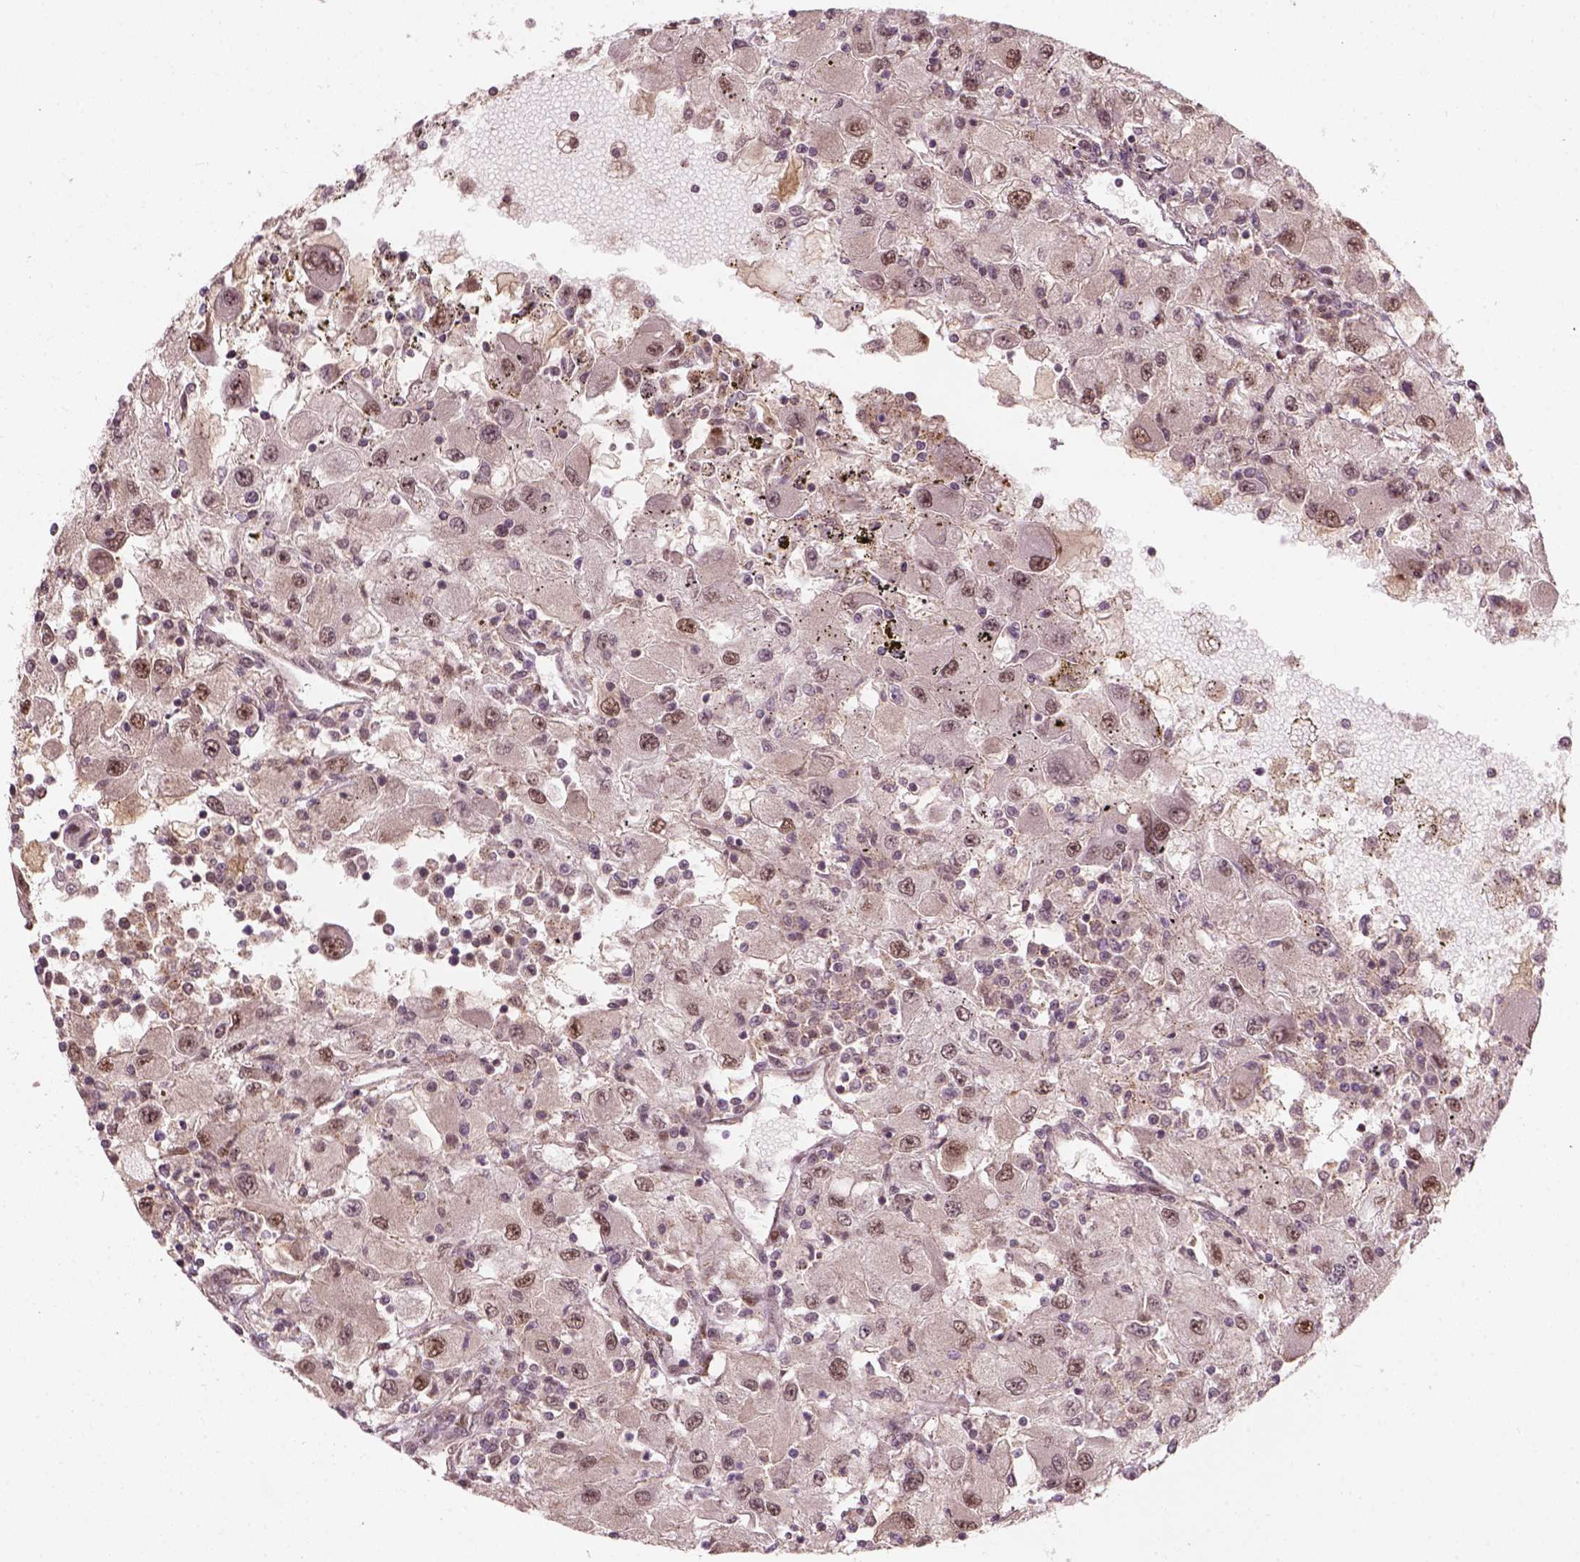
{"staining": {"intensity": "weak", "quantity": ">75%", "location": "cytoplasmic/membranous,nuclear"}, "tissue": "renal cancer", "cell_type": "Tumor cells", "image_type": "cancer", "snomed": [{"axis": "morphology", "description": "Adenocarcinoma, NOS"}, {"axis": "topography", "description": "Kidney"}], "caption": "Protein expression analysis of adenocarcinoma (renal) displays weak cytoplasmic/membranous and nuclear expression in about >75% of tumor cells.", "gene": "PSMD11", "patient": {"sex": "female", "age": 67}}